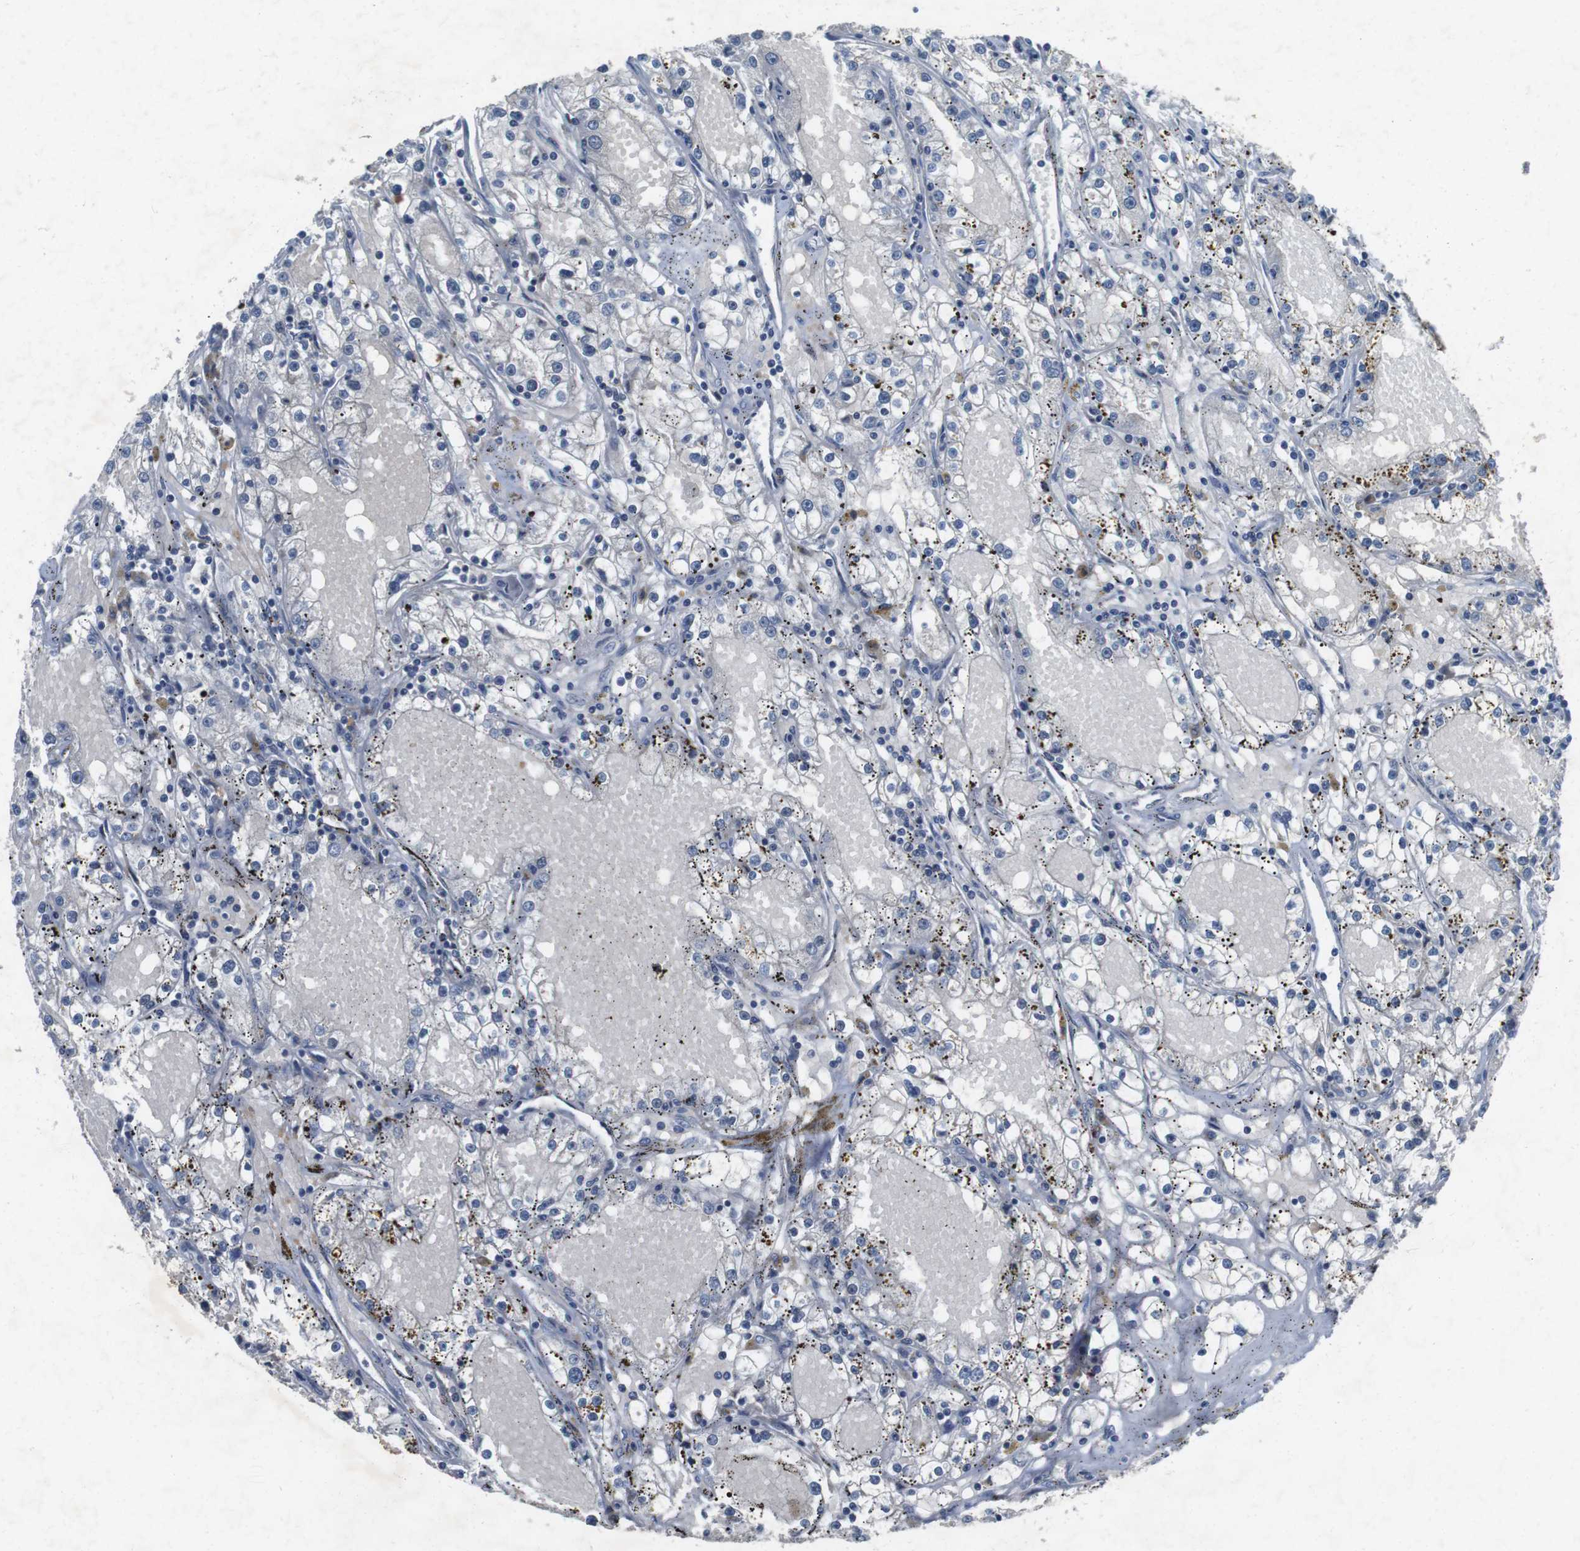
{"staining": {"intensity": "negative", "quantity": "none", "location": "none"}, "tissue": "renal cancer", "cell_type": "Tumor cells", "image_type": "cancer", "snomed": [{"axis": "morphology", "description": "Adenocarcinoma, NOS"}, {"axis": "topography", "description": "Kidney"}], "caption": "This histopathology image is of renal cancer stained with immunohistochemistry (IHC) to label a protein in brown with the nuclei are counter-stained blue. There is no staining in tumor cells.", "gene": "MAPKAPK5", "patient": {"sex": "male", "age": 56}}